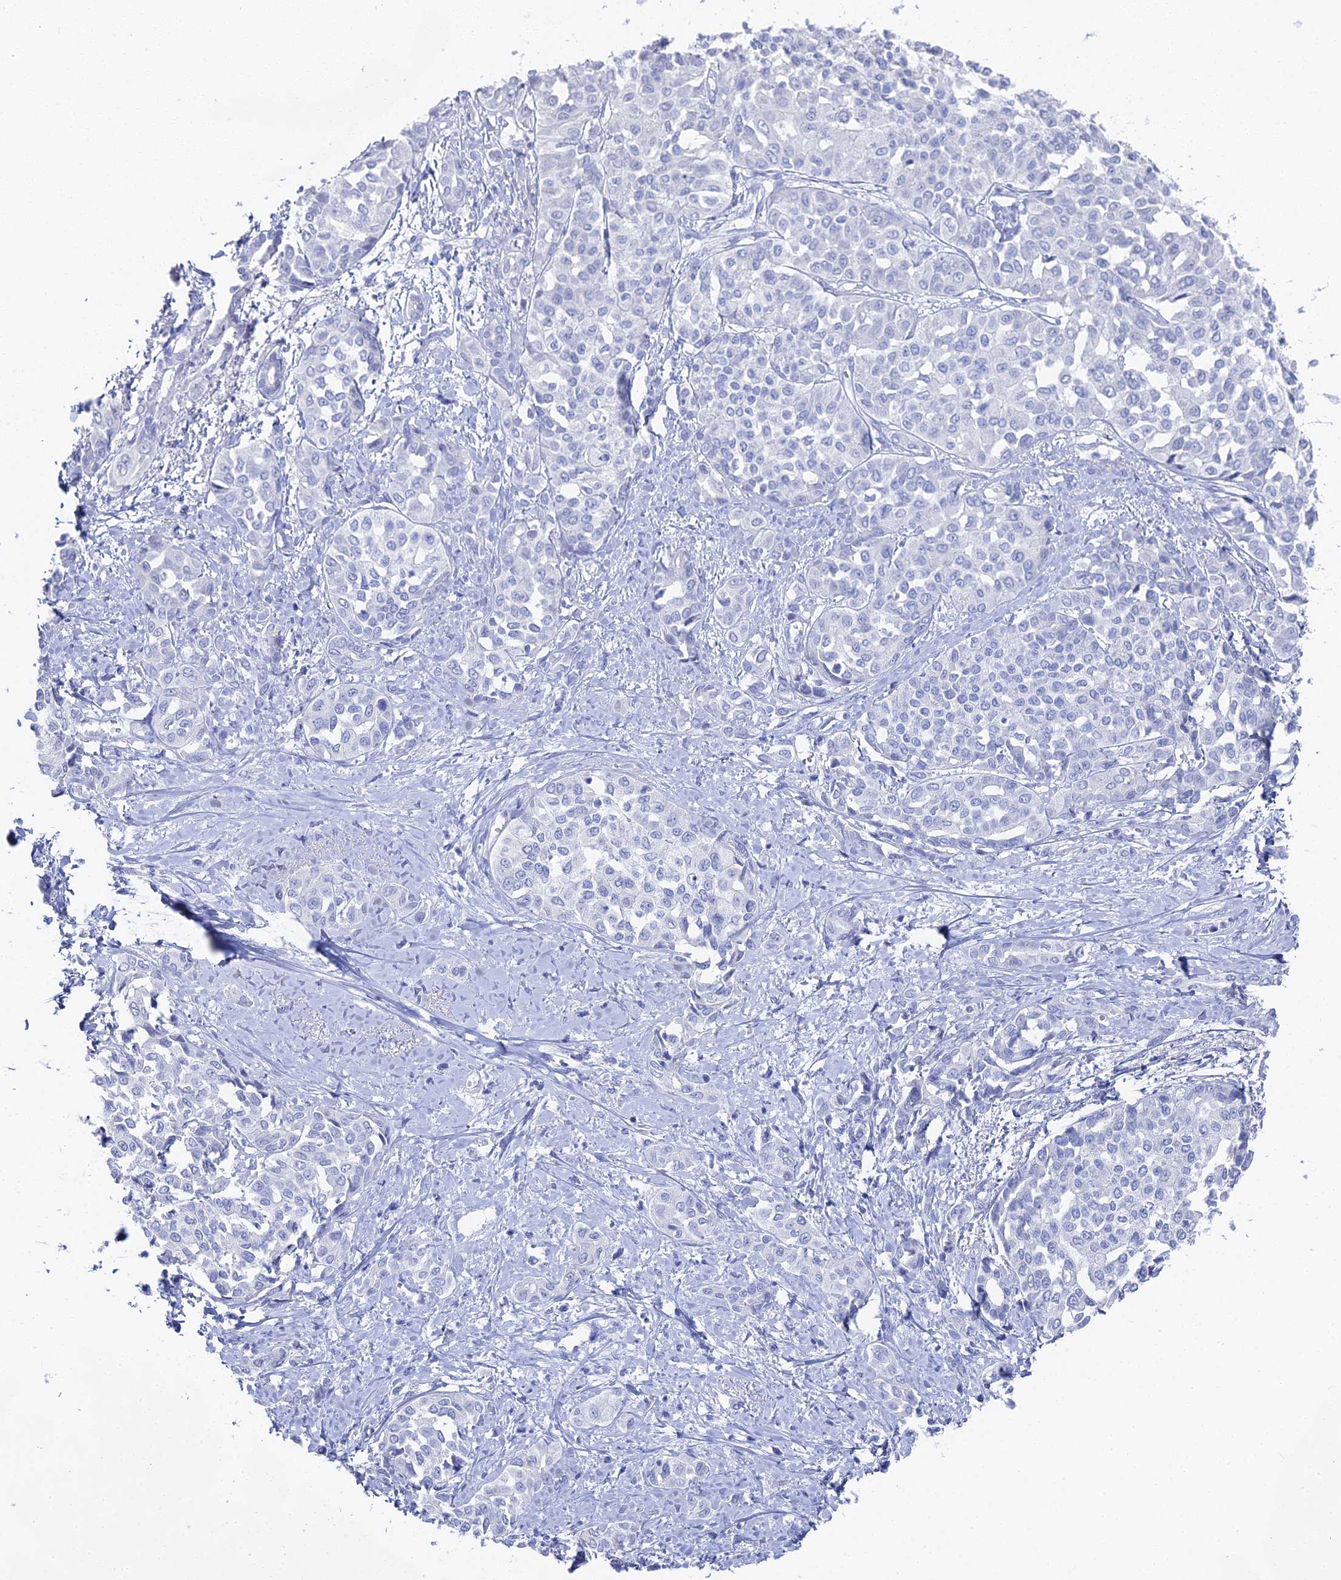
{"staining": {"intensity": "negative", "quantity": "none", "location": "none"}, "tissue": "liver cancer", "cell_type": "Tumor cells", "image_type": "cancer", "snomed": [{"axis": "morphology", "description": "Cholangiocarcinoma"}, {"axis": "topography", "description": "Liver"}], "caption": "Tumor cells are negative for protein expression in human liver cancer.", "gene": "ALPP", "patient": {"sex": "female", "age": 77}}